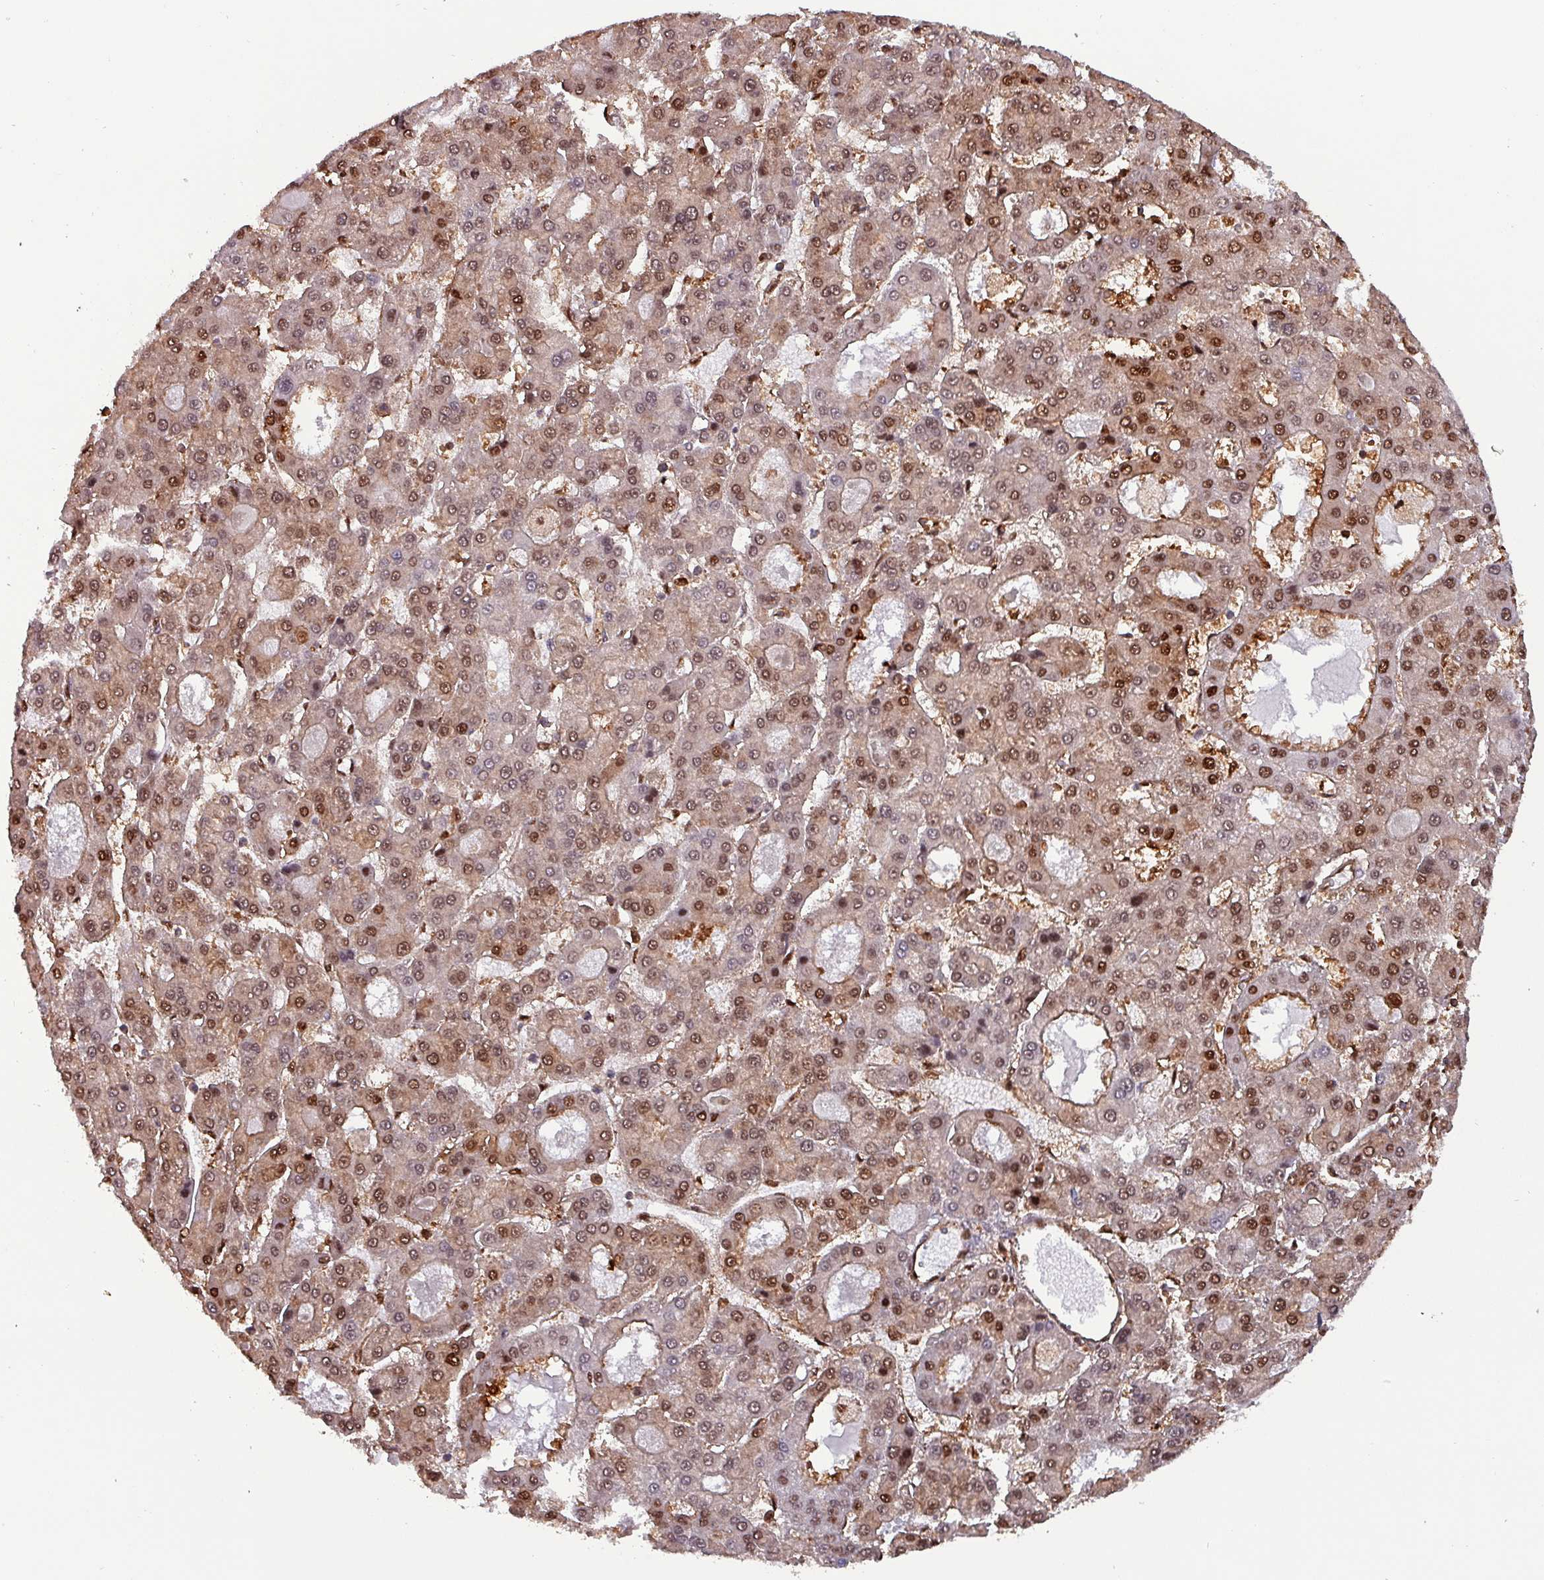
{"staining": {"intensity": "strong", "quantity": "25%-75%", "location": "nuclear"}, "tissue": "liver cancer", "cell_type": "Tumor cells", "image_type": "cancer", "snomed": [{"axis": "morphology", "description": "Carcinoma, Hepatocellular, NOS"}, {"axis": "topography", "description": "Liver"}], "caption": "High-power microscopy captured an immunohistochemistry histopathology image of liver cancer (hepatocellular carcinoma), revealing strong nuclear staining in approximately 25%-75% of tumor cells.", "gene": "PSMB8", "patient": {"sex": "male", "age": 70}}